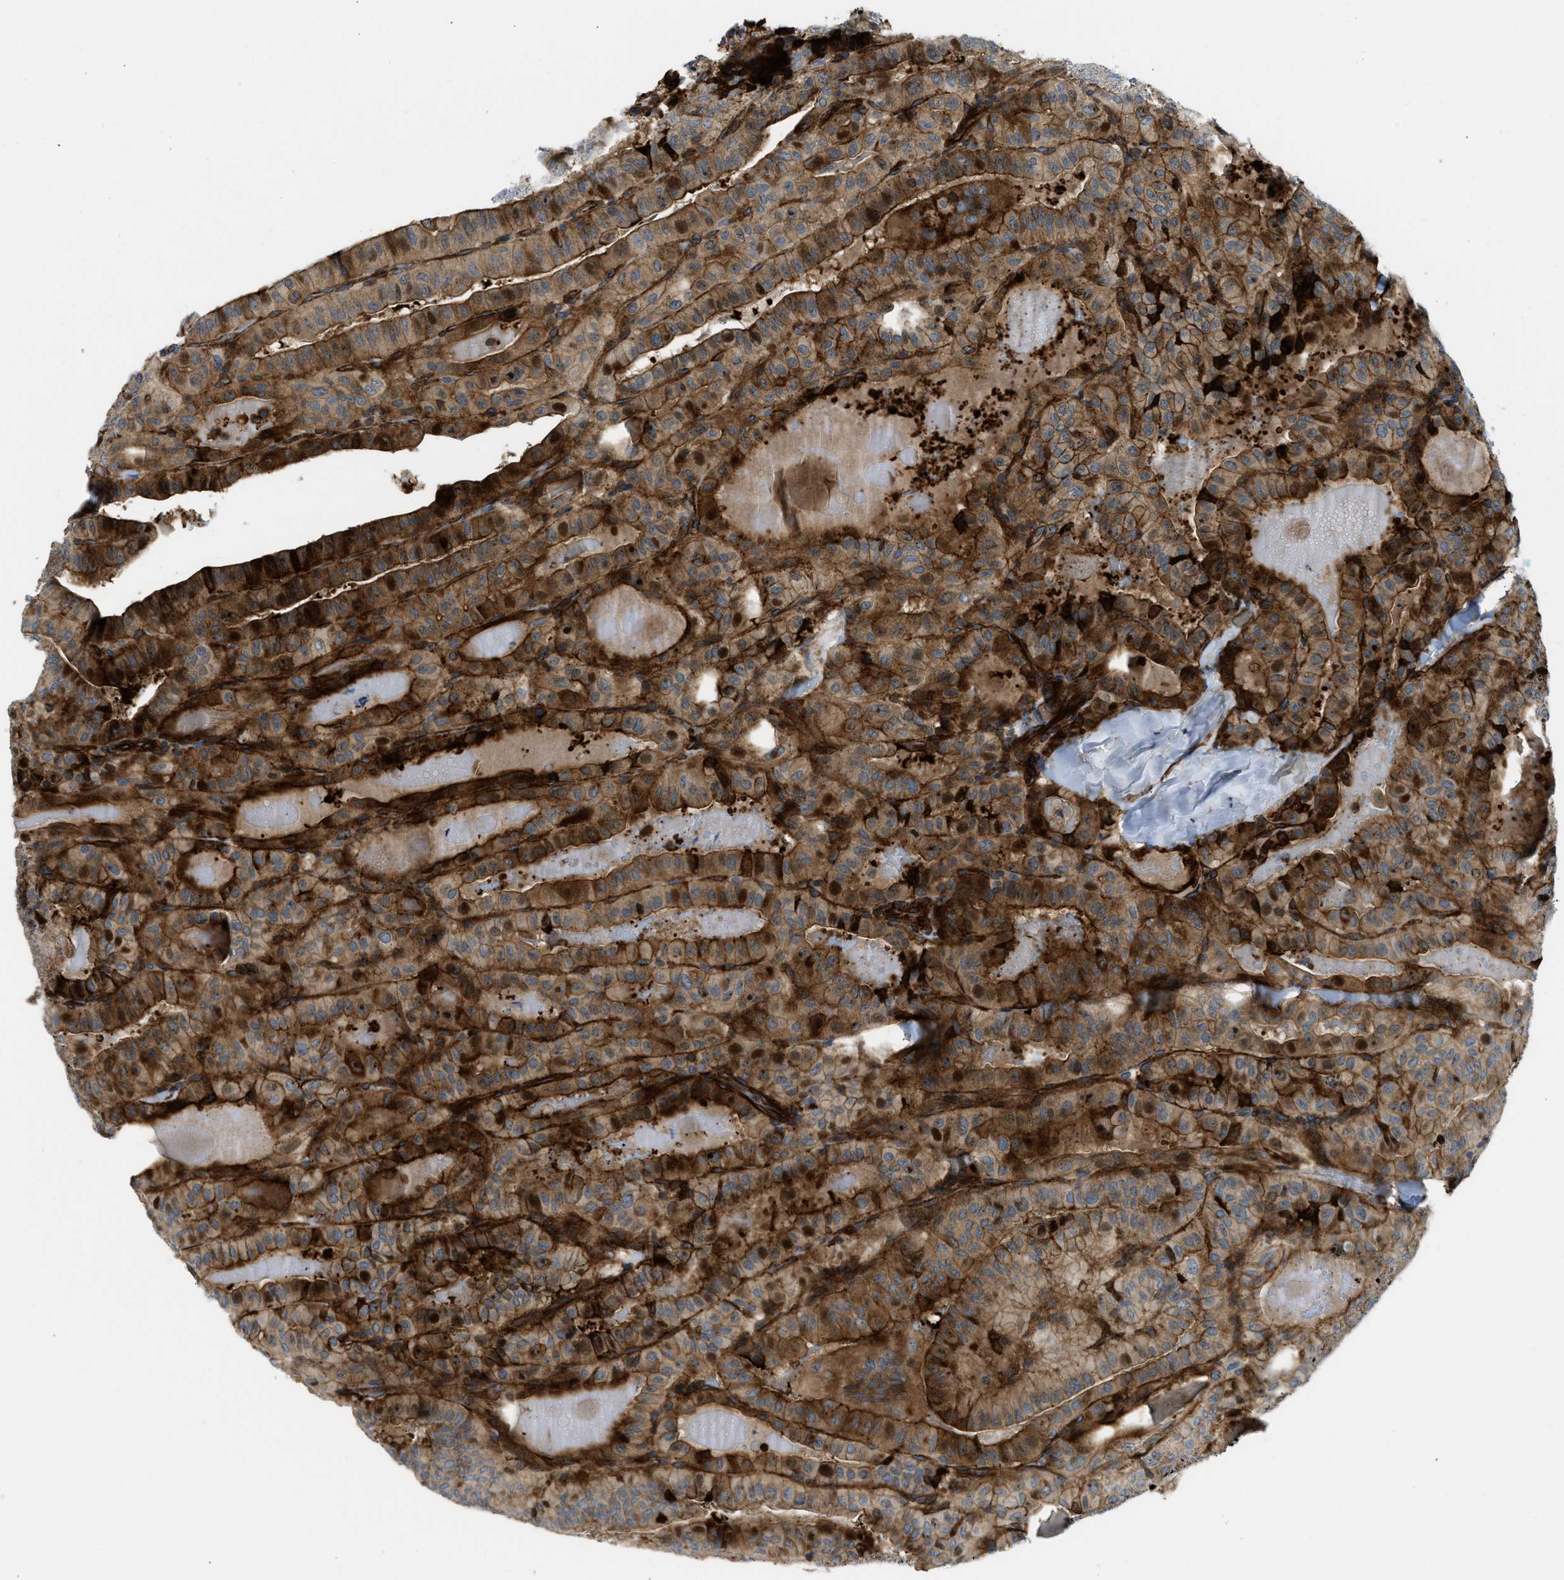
{"staining": {"intensity": "strong", "quantity": ">75%", "location": "cytoplasmic/membranous"}, "tissue": "thyroid cancer", "cell_type": "Tumor cells", "image_type": "cancer", "snomed": [{"axis": "morphology", "description": "Papillary adenocarcinoma, NOS"}, {"axis": "topography", "description": "Thyroid gland"}], "caption": "Tumor cells reveal strong cytoplasmic/membranous staining in approximately >75% of cells in thyroid papillary adenocarcinoma.", "gene": "NYNRIN", "patient": {"sex": "male", "age": 77}}